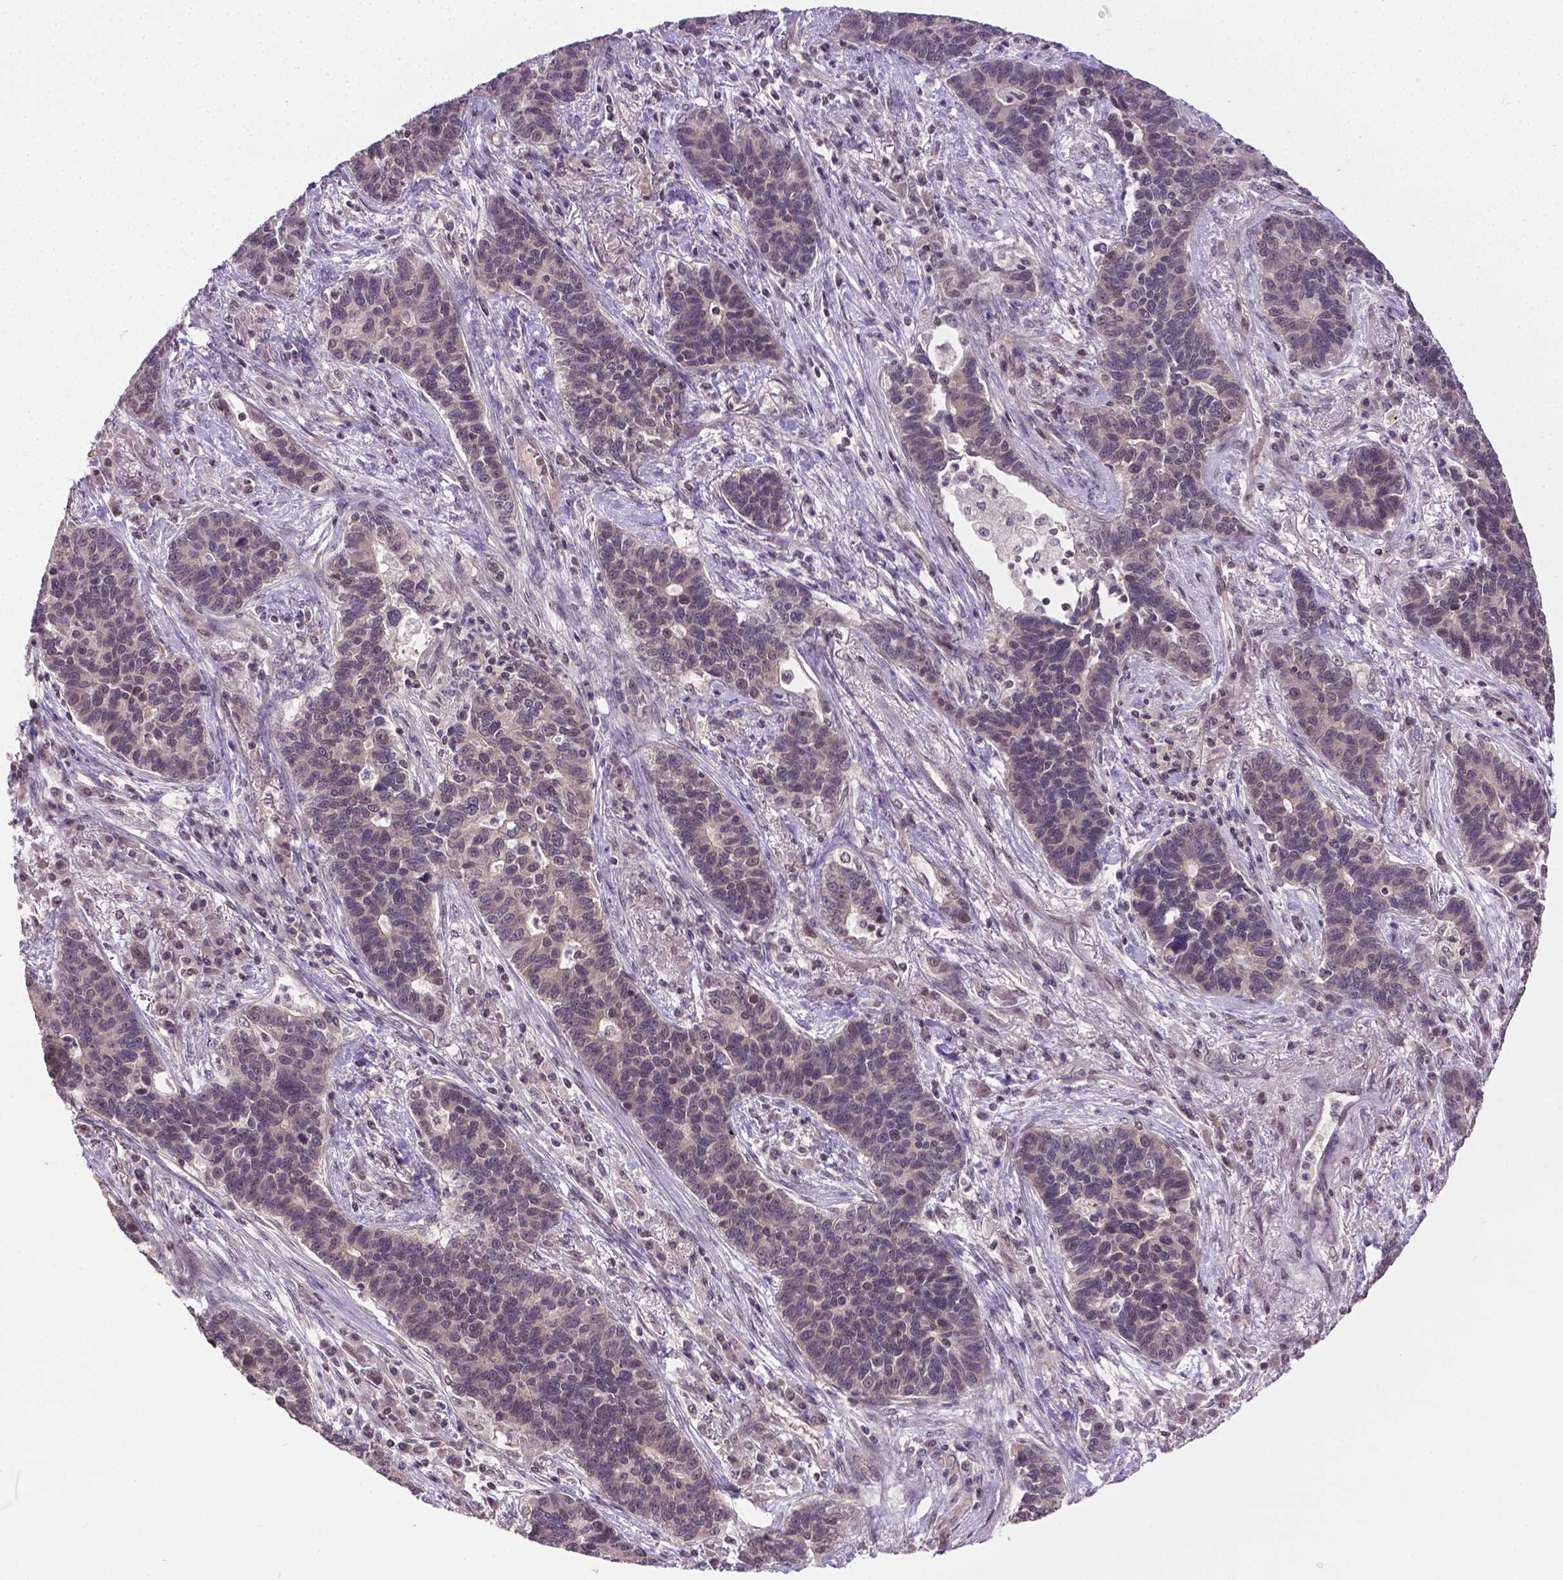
{"staining": {"intensity": "weak", "quantity": "<25%", "location": "nuclear"}, "tissue": "lung cancer", "cell_type": "Tumor cells", "image_type": "cancer", "snomed": [{"axis": "morphology", "description": "Adenocarcinoma, NOS"}, {"axis": "topography", "description": "Lung"}], "caption": "Immunohistochemical staining of human lung adenocarcinoma demonstrates no significant expression in tumor cells.", "gene": "ANKRD54", "patient": {"sex": "female", "age": 57}}